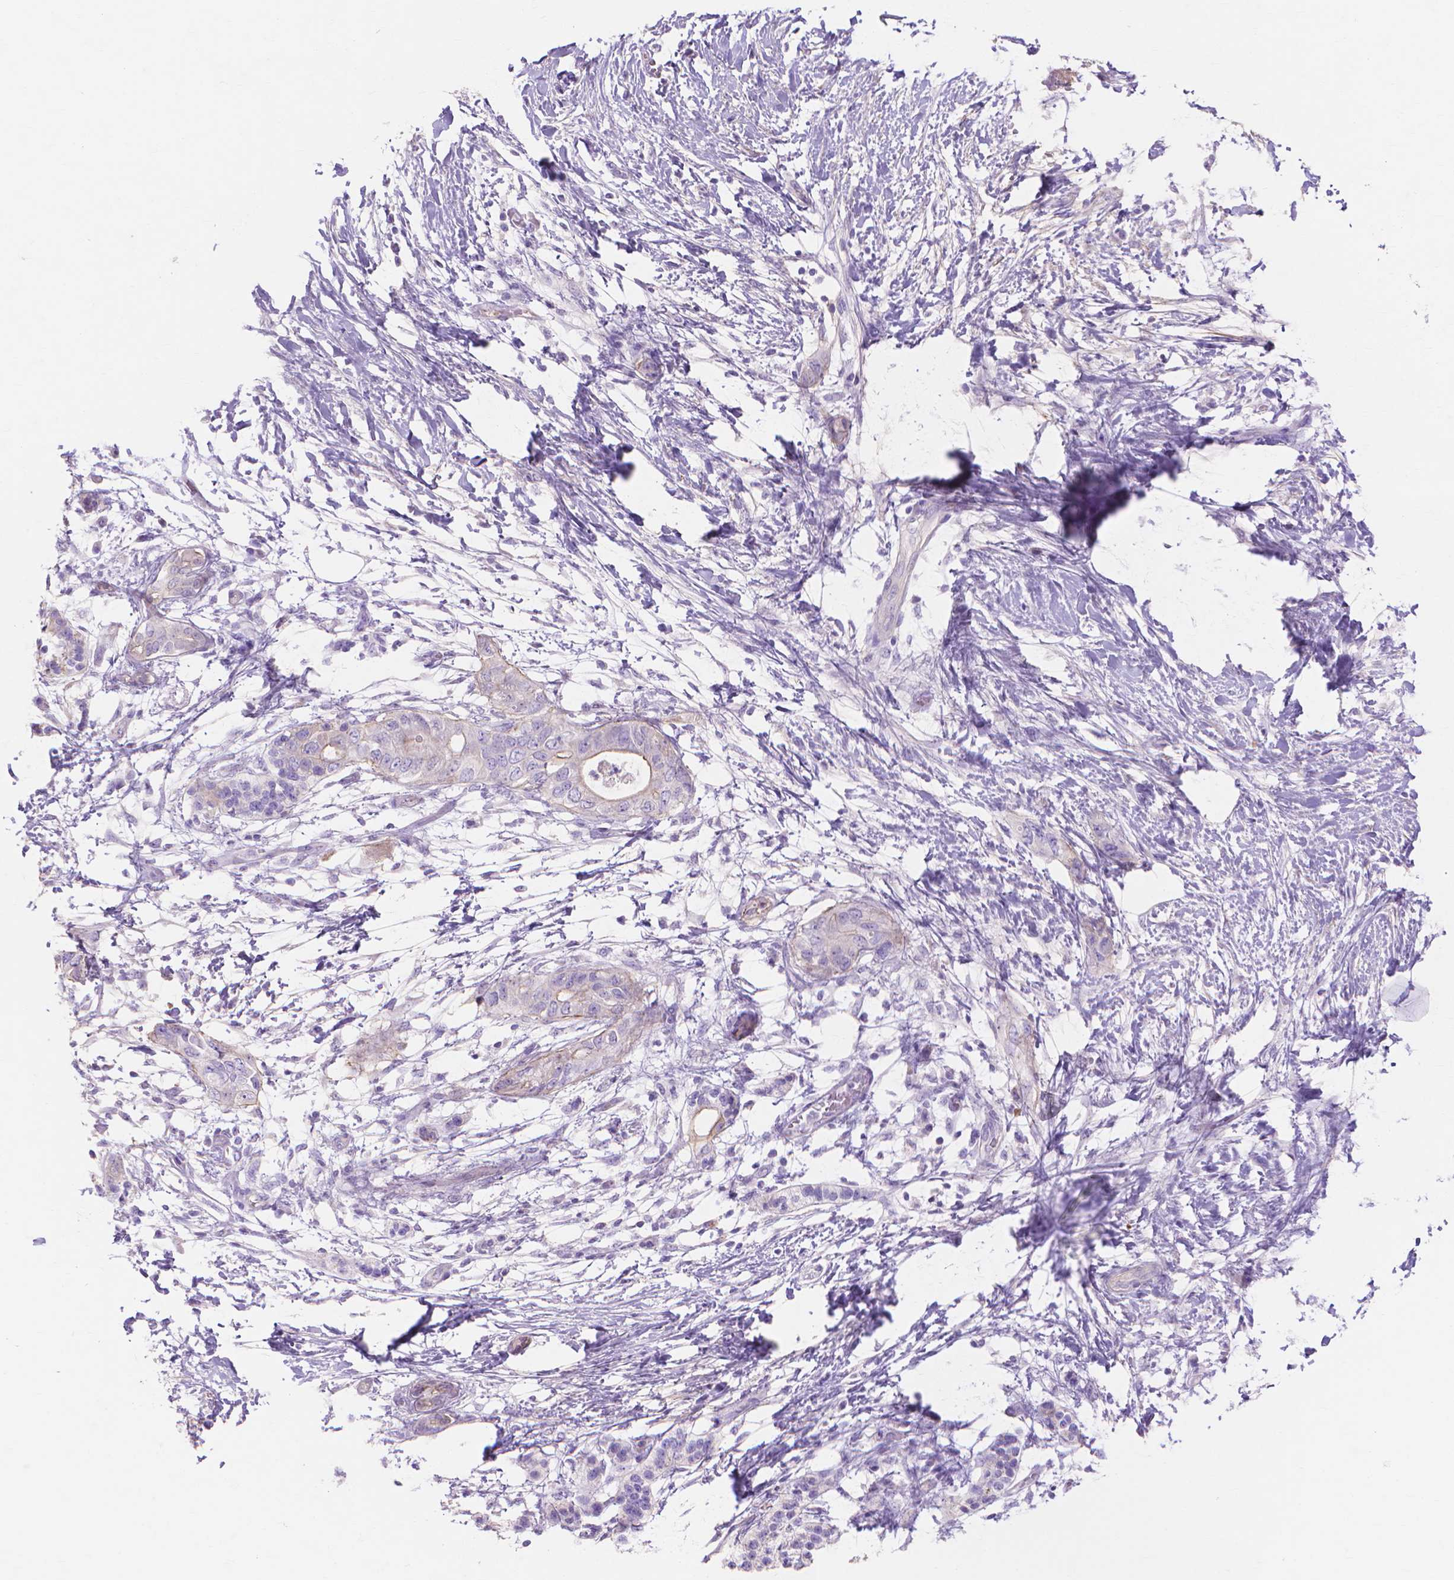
{"staining": {"intensity": "weak", "quantity": "<25%", "location": "cytoplasmic/membranous"}, "tissue": "pancreatic cancer", "cell_type": "Tumor cells", "image_type": "cancer", "snomed": [{"axis": "morphology", "description": "Adenocarcinoma, NOS"}, {"axis": "topography", "description": "Pancreas"}], "caption": "Pancreatic cancer (adenocarcinoma) was stained to show a protein in brown. There is no significant expression in tumor cells.", "gene": "MBLAC1", "patient": {"sex": "female", "age": 72}}